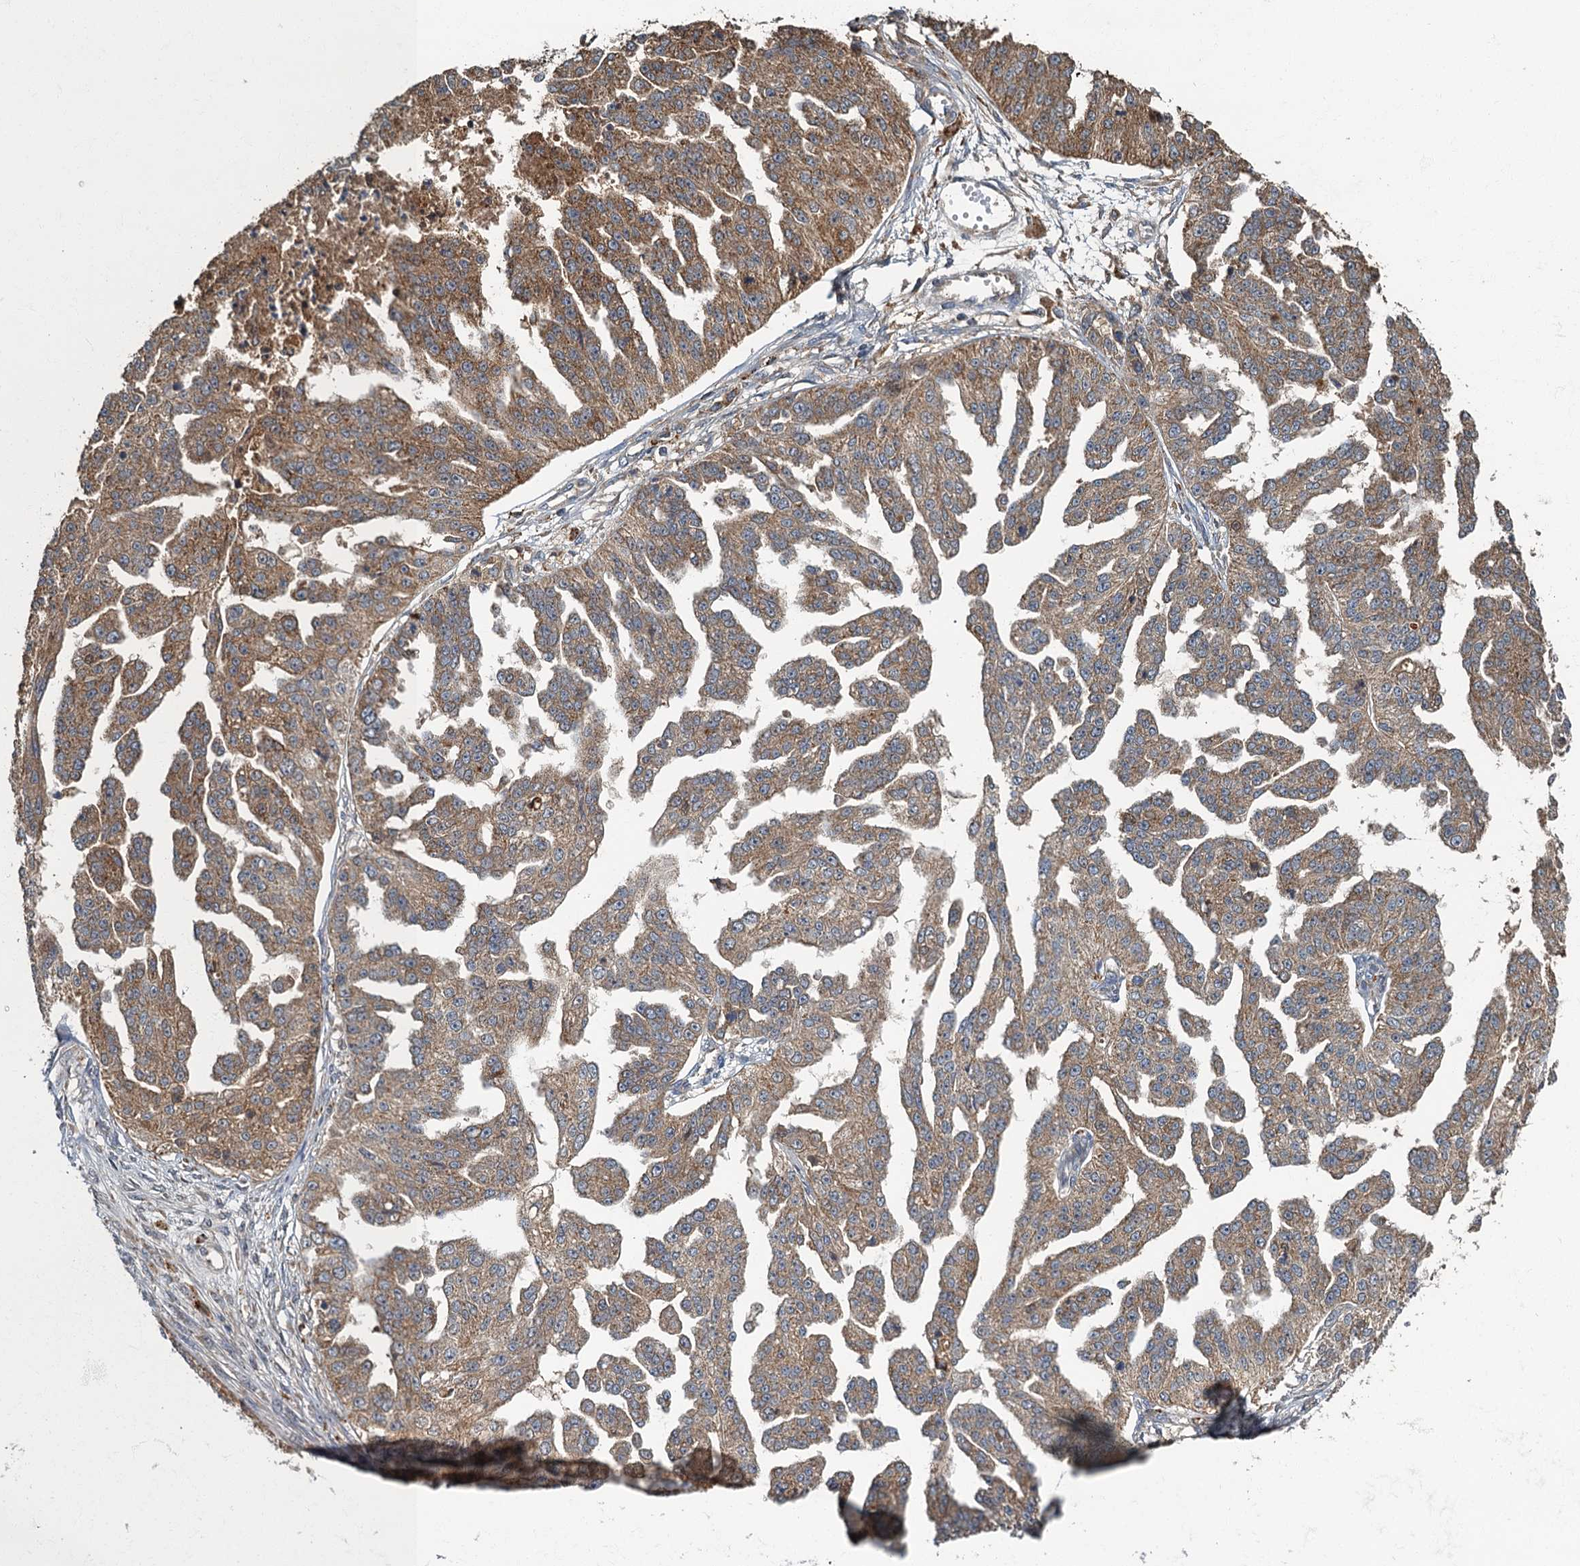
{"staining": {"intensity": "moderate", "quantity": ">75%", "location": "cytoplasmic/membranous"}, "tissue": "ovarian cancer", "cell_type": "Tumor cells", "image_type": "cancer", "snomed": [{"axis": "morphology", "description": "Cystadenocarcinoma, serous, NOS"}, {"axis": "topography", "description": "Ovary"}], "caption": "The histopathology image reveals immunohistochemical staining of ovarian serous cystadenocarcinoma. There is moderate cytoplasmic/membranous positivity is present in about >75% of tumor cells. (DAB (3,3'-diaminobenzidine) IHC, brown staining for protein, blue staining for nuclei).", "gene": "WDCP", "patient": {"sex": "female", "age": 58}}